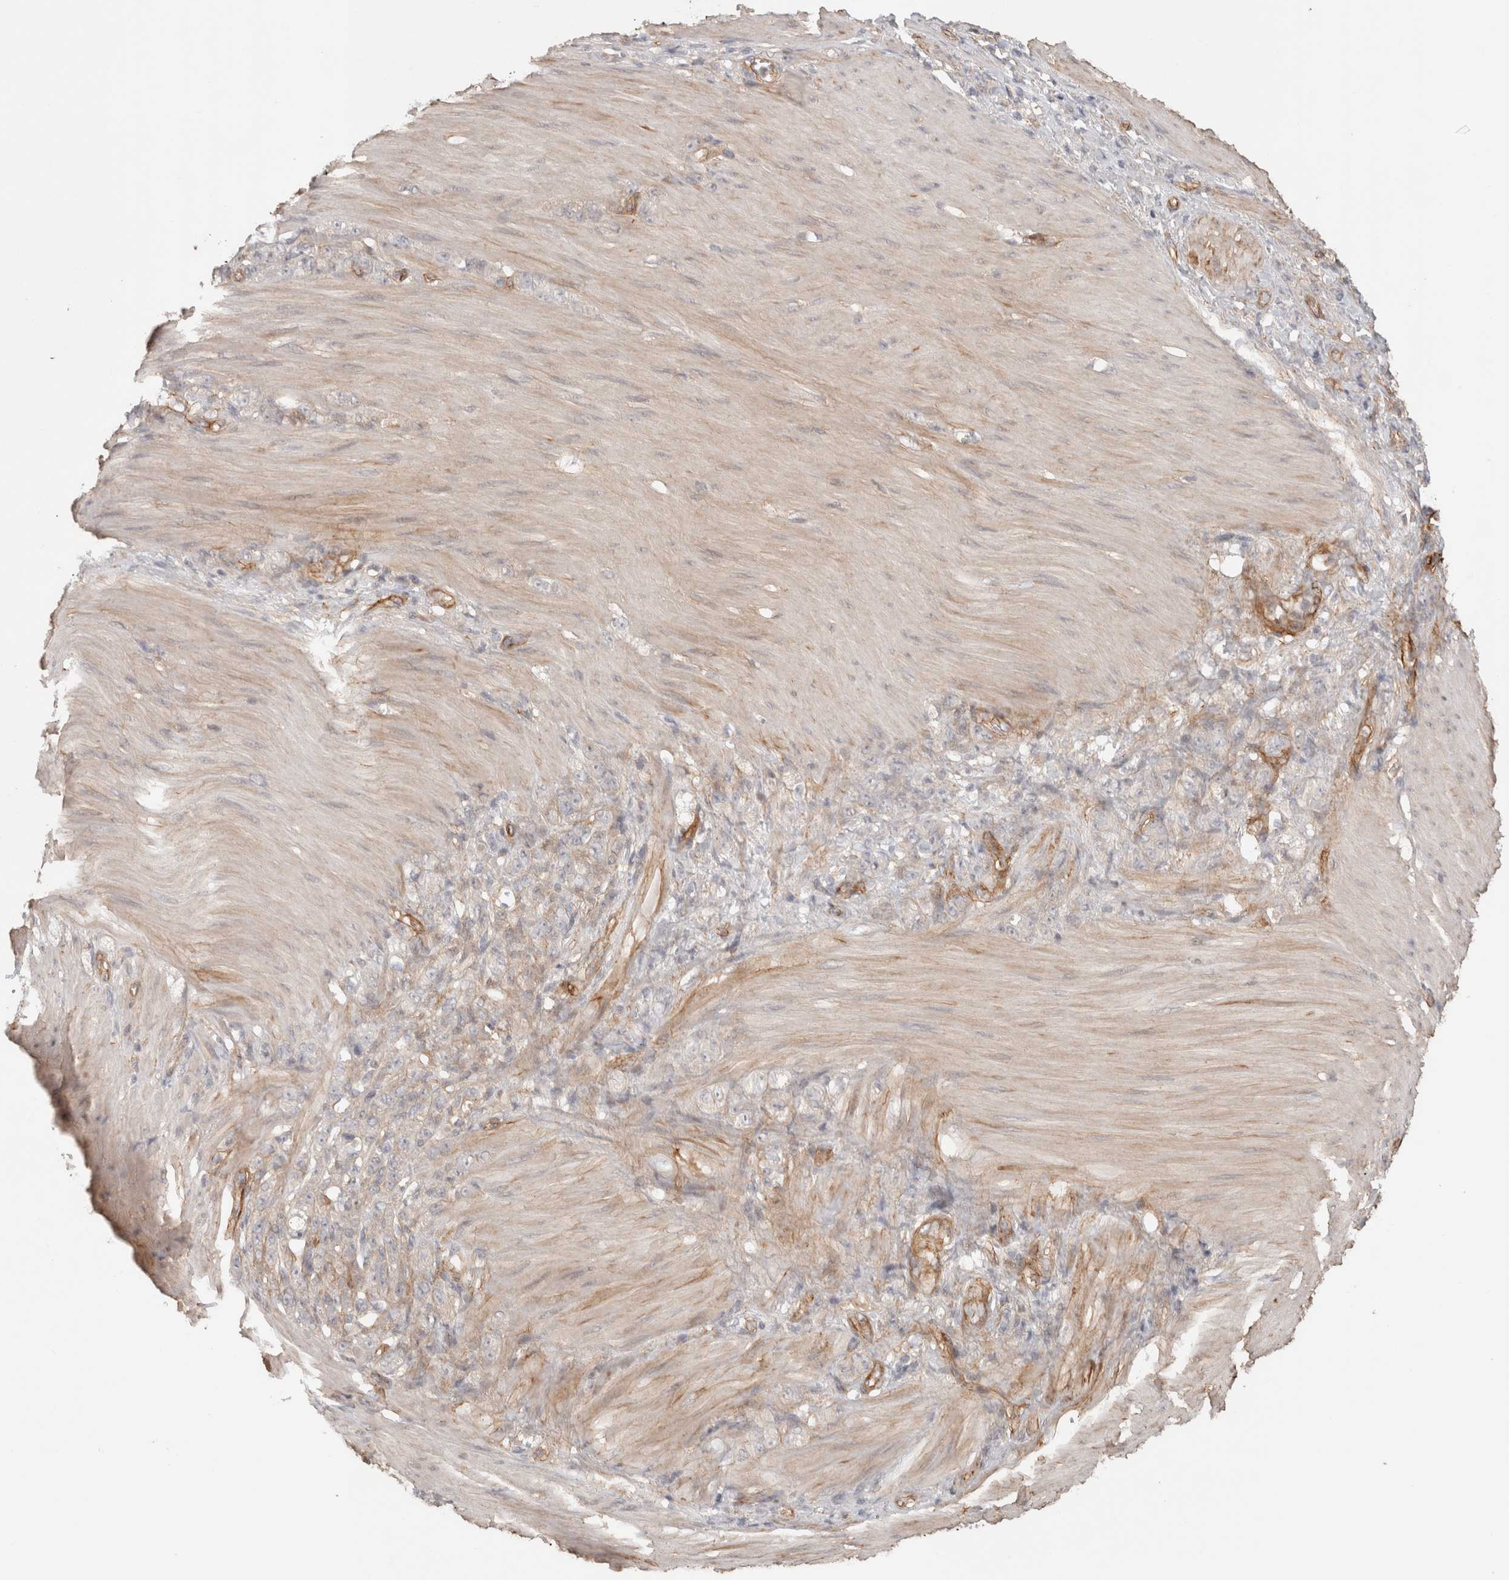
{"staining": {"intensity": "negative", "quantity": "none", "location": "none"}, "tissue": "stomach cancer", "cell_type": "Tumor cells", "image_type": "cancer", "snomed": [{"axis": "morphology", "description": "Normal tissue, NOS"}, {"axis": "morphology", "description": "Adenocarcinoma, NOS"}, {"axis": "topography", "description": "Stomach"}], "caption": "Image shows no protein positivity in tumor cells of adenocarcinoma (stomach) tissue. The staining was performed using DAB to visualize the protein expression in brown, while the nuclei were stained in blue with hematoxylin (Magnification: 20x).", "gene": "HSPG2", "patient": {"sex": "male", "age": 82}}